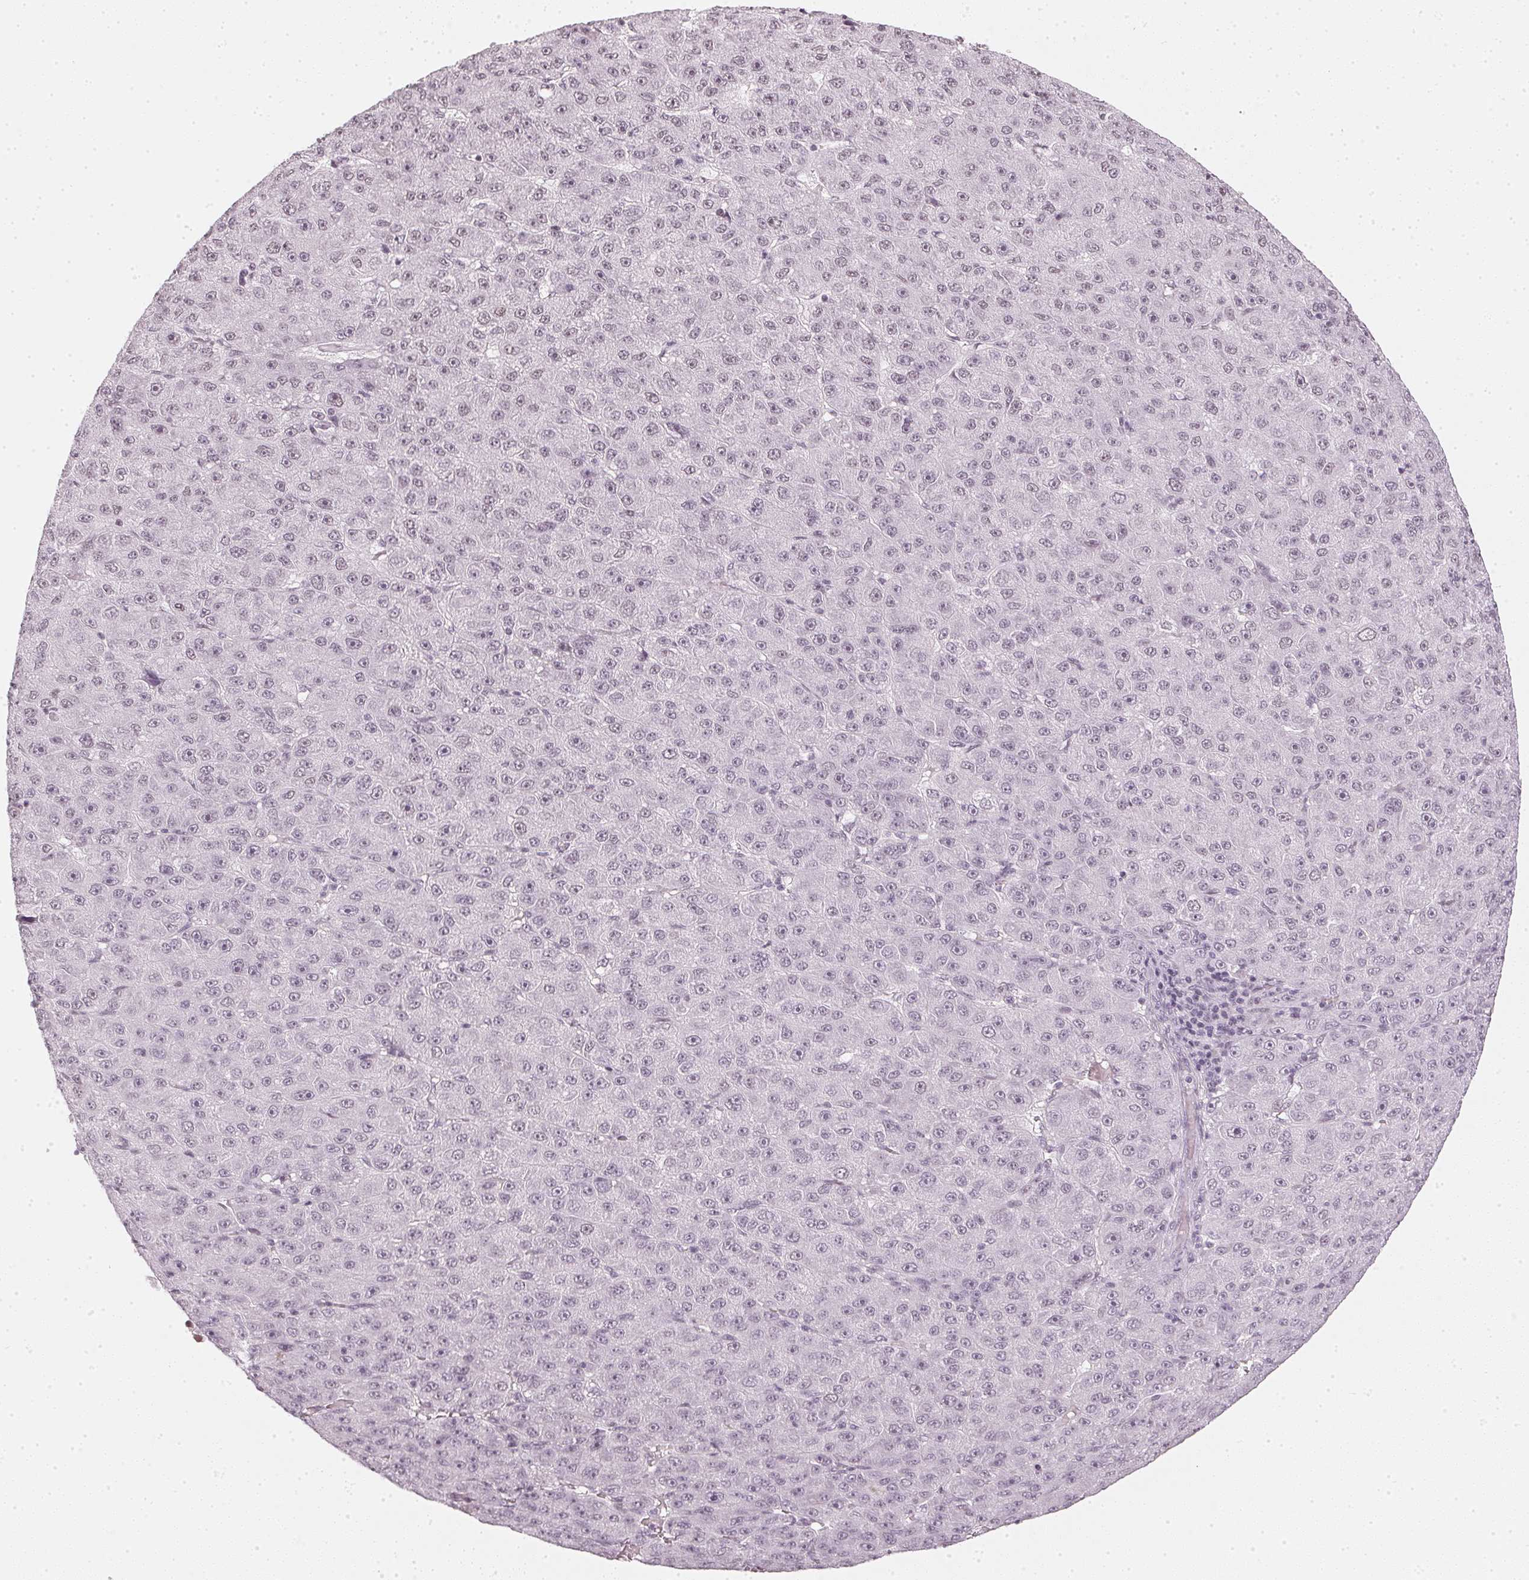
{"staining": {"intensity": "negative", "quantity": "none", "location": "none"}, "tissue": "liver cancer", "cell_type": "Tumor cells", "image_type": "cancer", "snomed": [{"axis": "morphology", "description": "Carcinoma, Hepatocellular, NOS"}, {"axis": "topography", "description": "Liver"}], "caption": "Immunohistochemistry (IHC) micrograph of neoplastic tissue: human liver cancer (hepatocellular carcinoma) stained with DAB exhibits no significant protein expression in tumor cells.", "gene": "DNAJC6", "patient": {"sex": "male", "age": 67}}